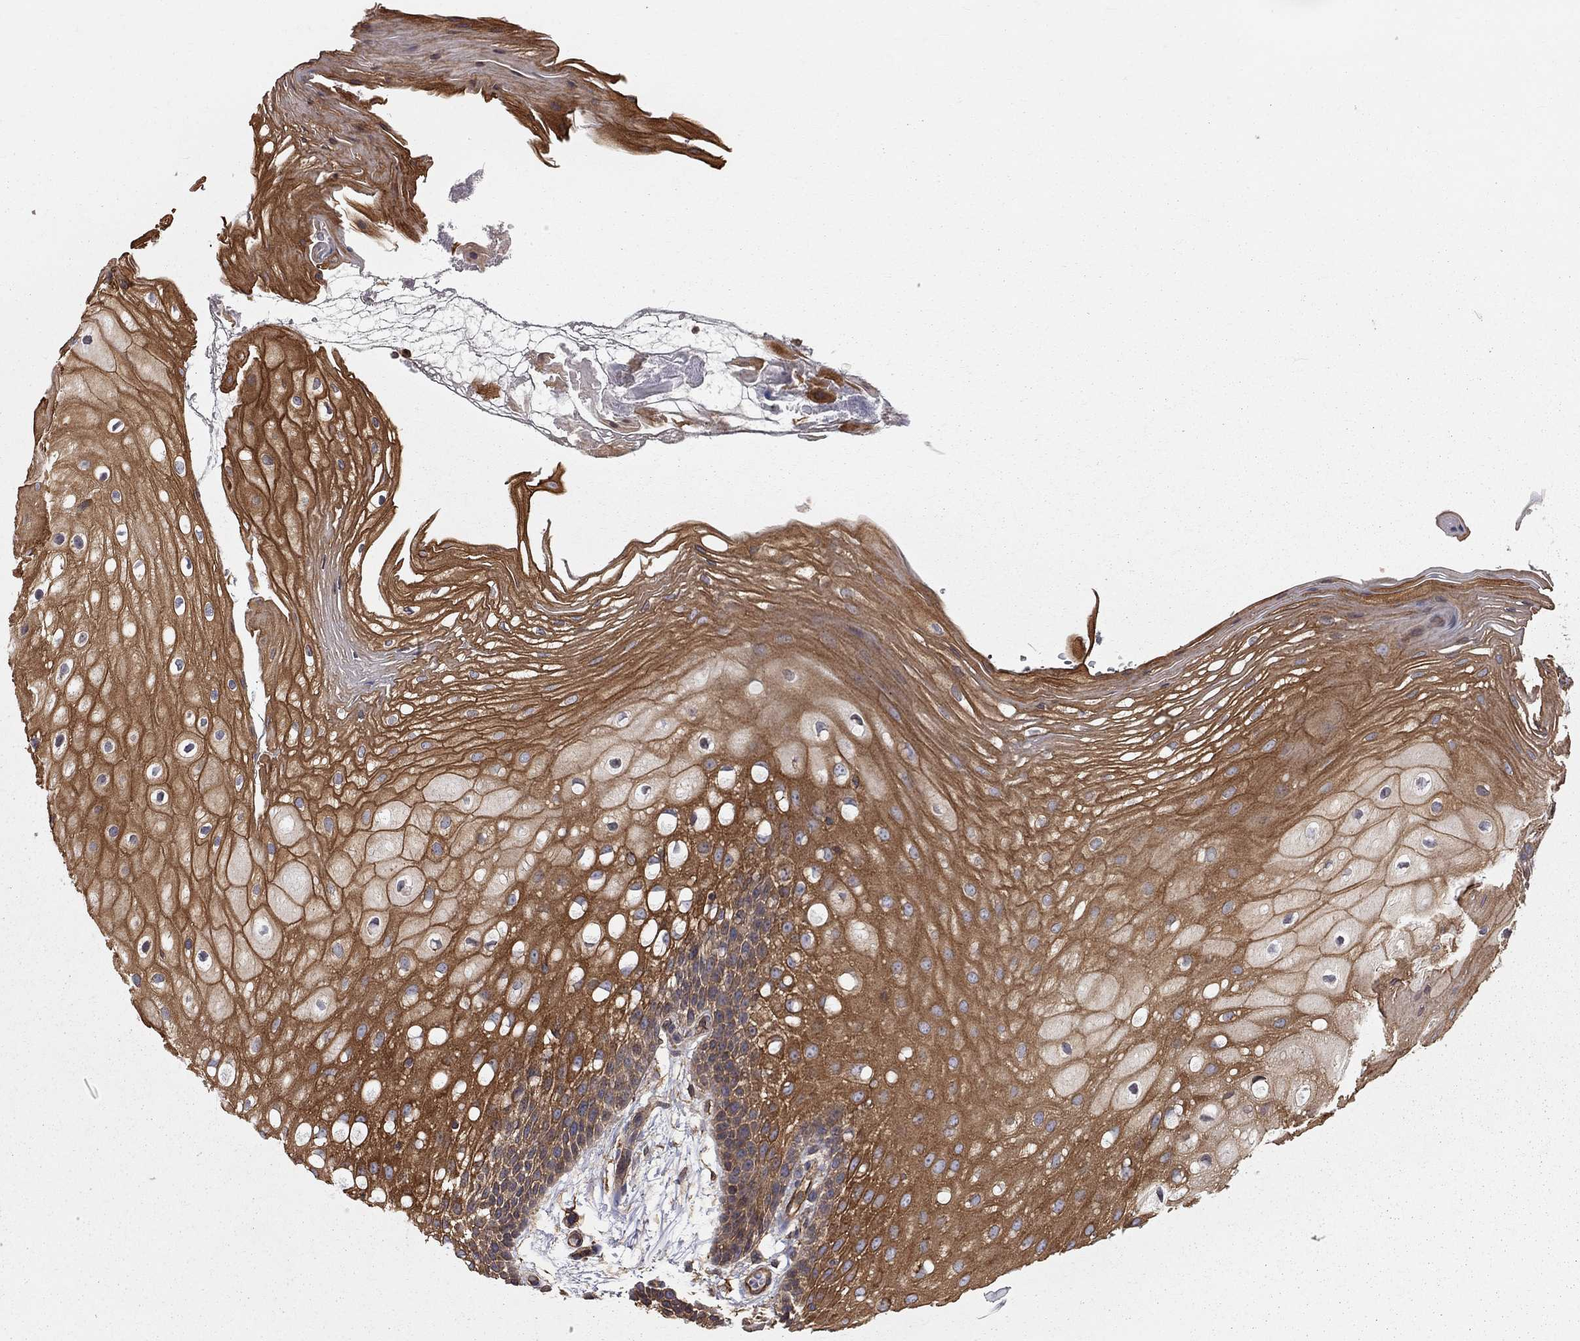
{"staining": {"intensity": "strong", "quantity": ">75%", "location": "cytoplasmic/membranous"}, "tissue": "oral mucosa", "cell_type": "Squamous epithelial cells", "image_type": "normal", "snomed": [{"axis": "morphology", "description": "Normal tissue, NOS"}, {"axis": "morphology", "description": "Squamous cell carcinoma, NOS"}, {"axis": "topography", "description": "Oral tissue"}, {"axis": "topography", "description": "Head-Neck"}], "caption": "Immunohistochemical staining of normal oral mucosa reveals strong cytoplasmic/membranous protein positivity in about >75% of squamous epithelial cells. Using DAB (3,3'-diaminobenzidine) (brown) and hematoxylin (blue) stains, captured at high magnification using brightfield microscopy.", "gene": "RASEF", "patient": {"sex": "male", "age": 69}}